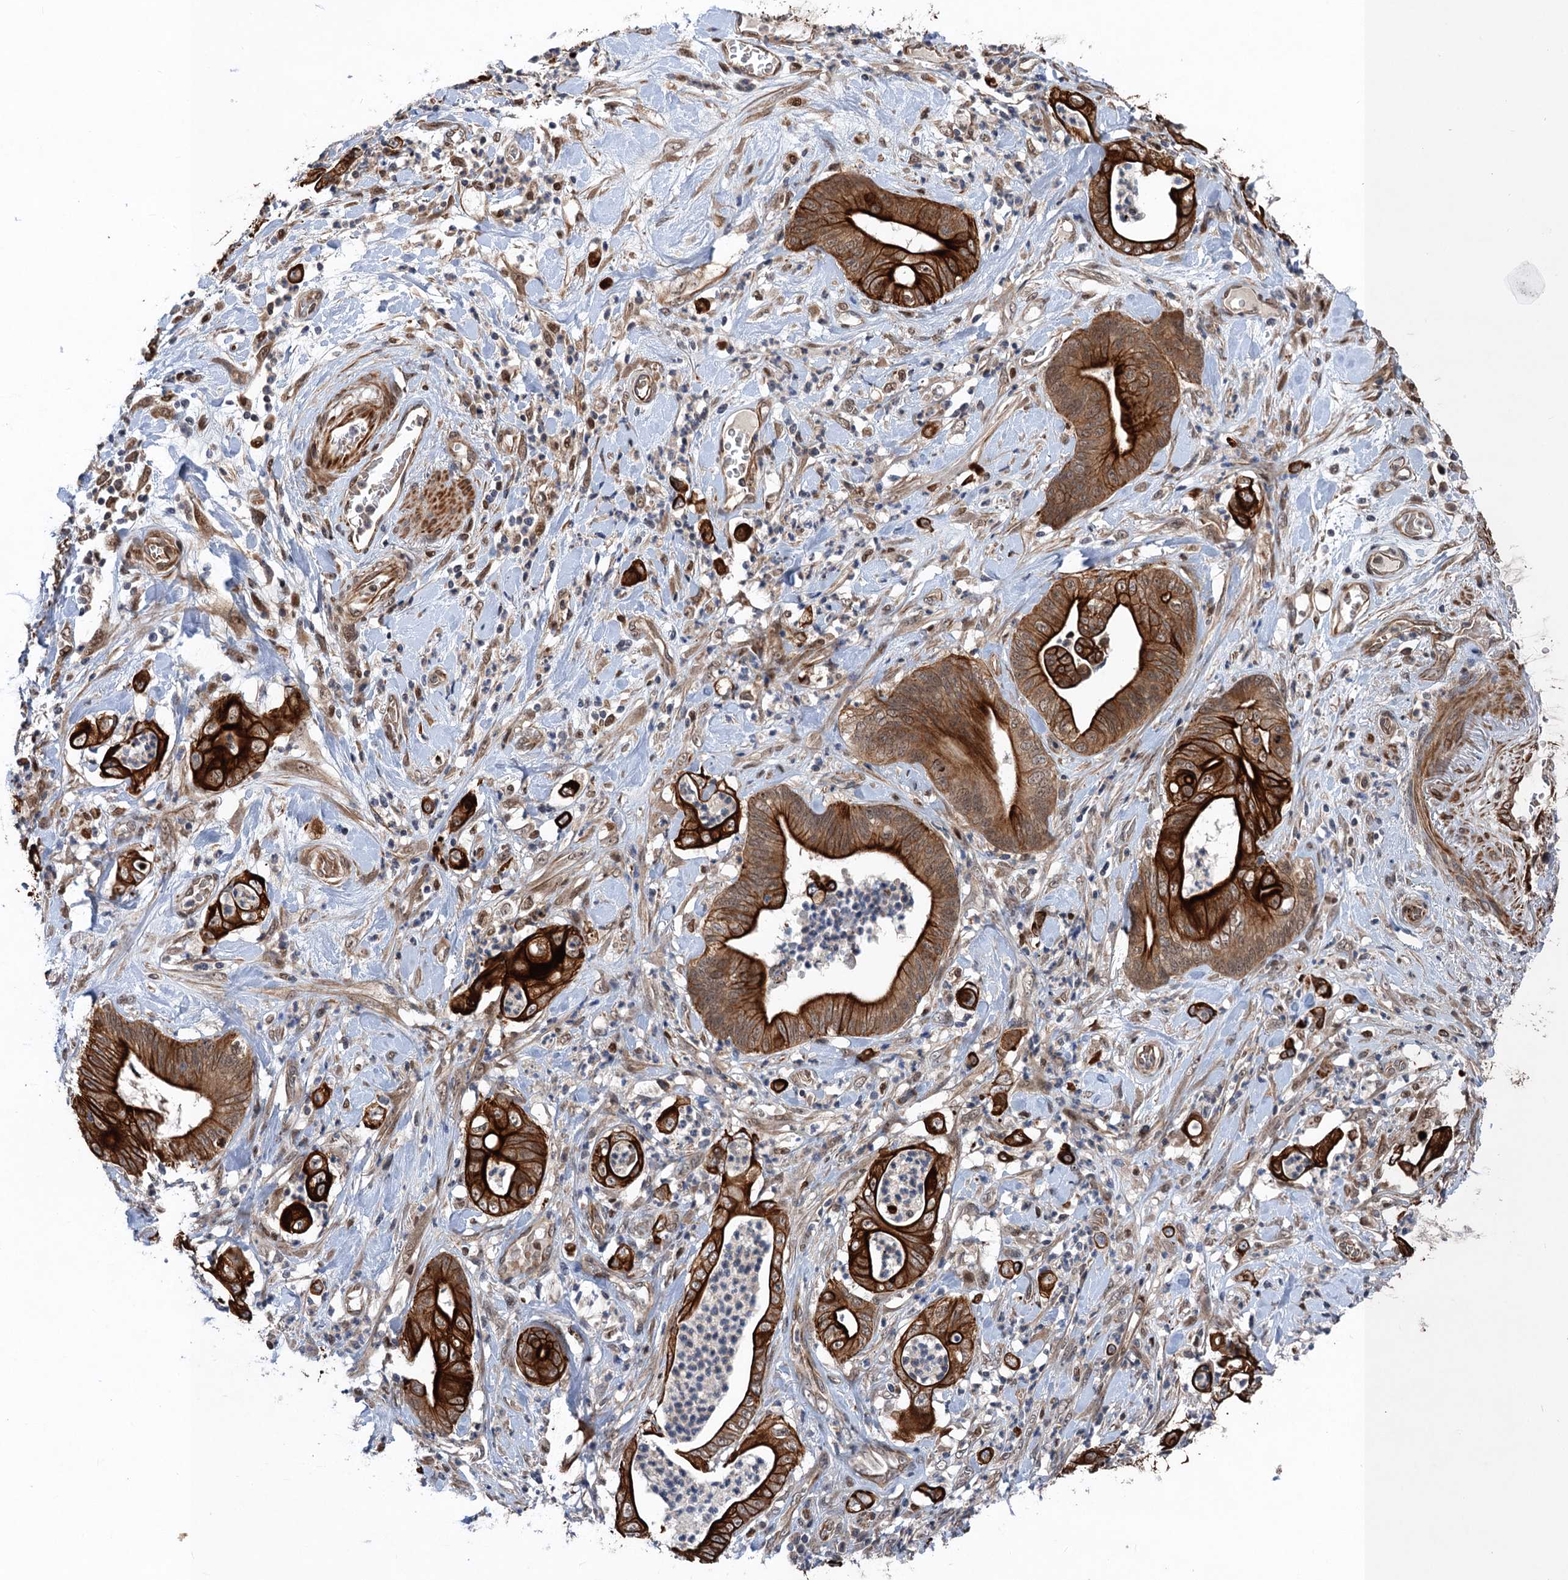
{"staining": {"intensity": "strong", "quantity": ">75%", "location": "cytoplasmic/membranous"}, "tissue": "stomach cancer", "cell_type": "Tumor cells", "image_type": "cancer", "snomed": [{"axis": "morphology", "description": "Adenocarcinoma, NOS"}, {"axis": "topography", "description": "Stomach"}], "caption": "The photomicrograph exhibits a brown stain indicating the presence of a protein in the cytoplasmic/membranous of tumor cells in stomach cancer (adenocarcinoma). The staining was performed using DAB (3,3'-diaminobenzidine) to visualize the protein expression in brown, while the nuclei were stained in blue with hematoxylin (Magnification: 20x).", "gene": "TTC31", "patient": {"sex": "female", "age": 73}}